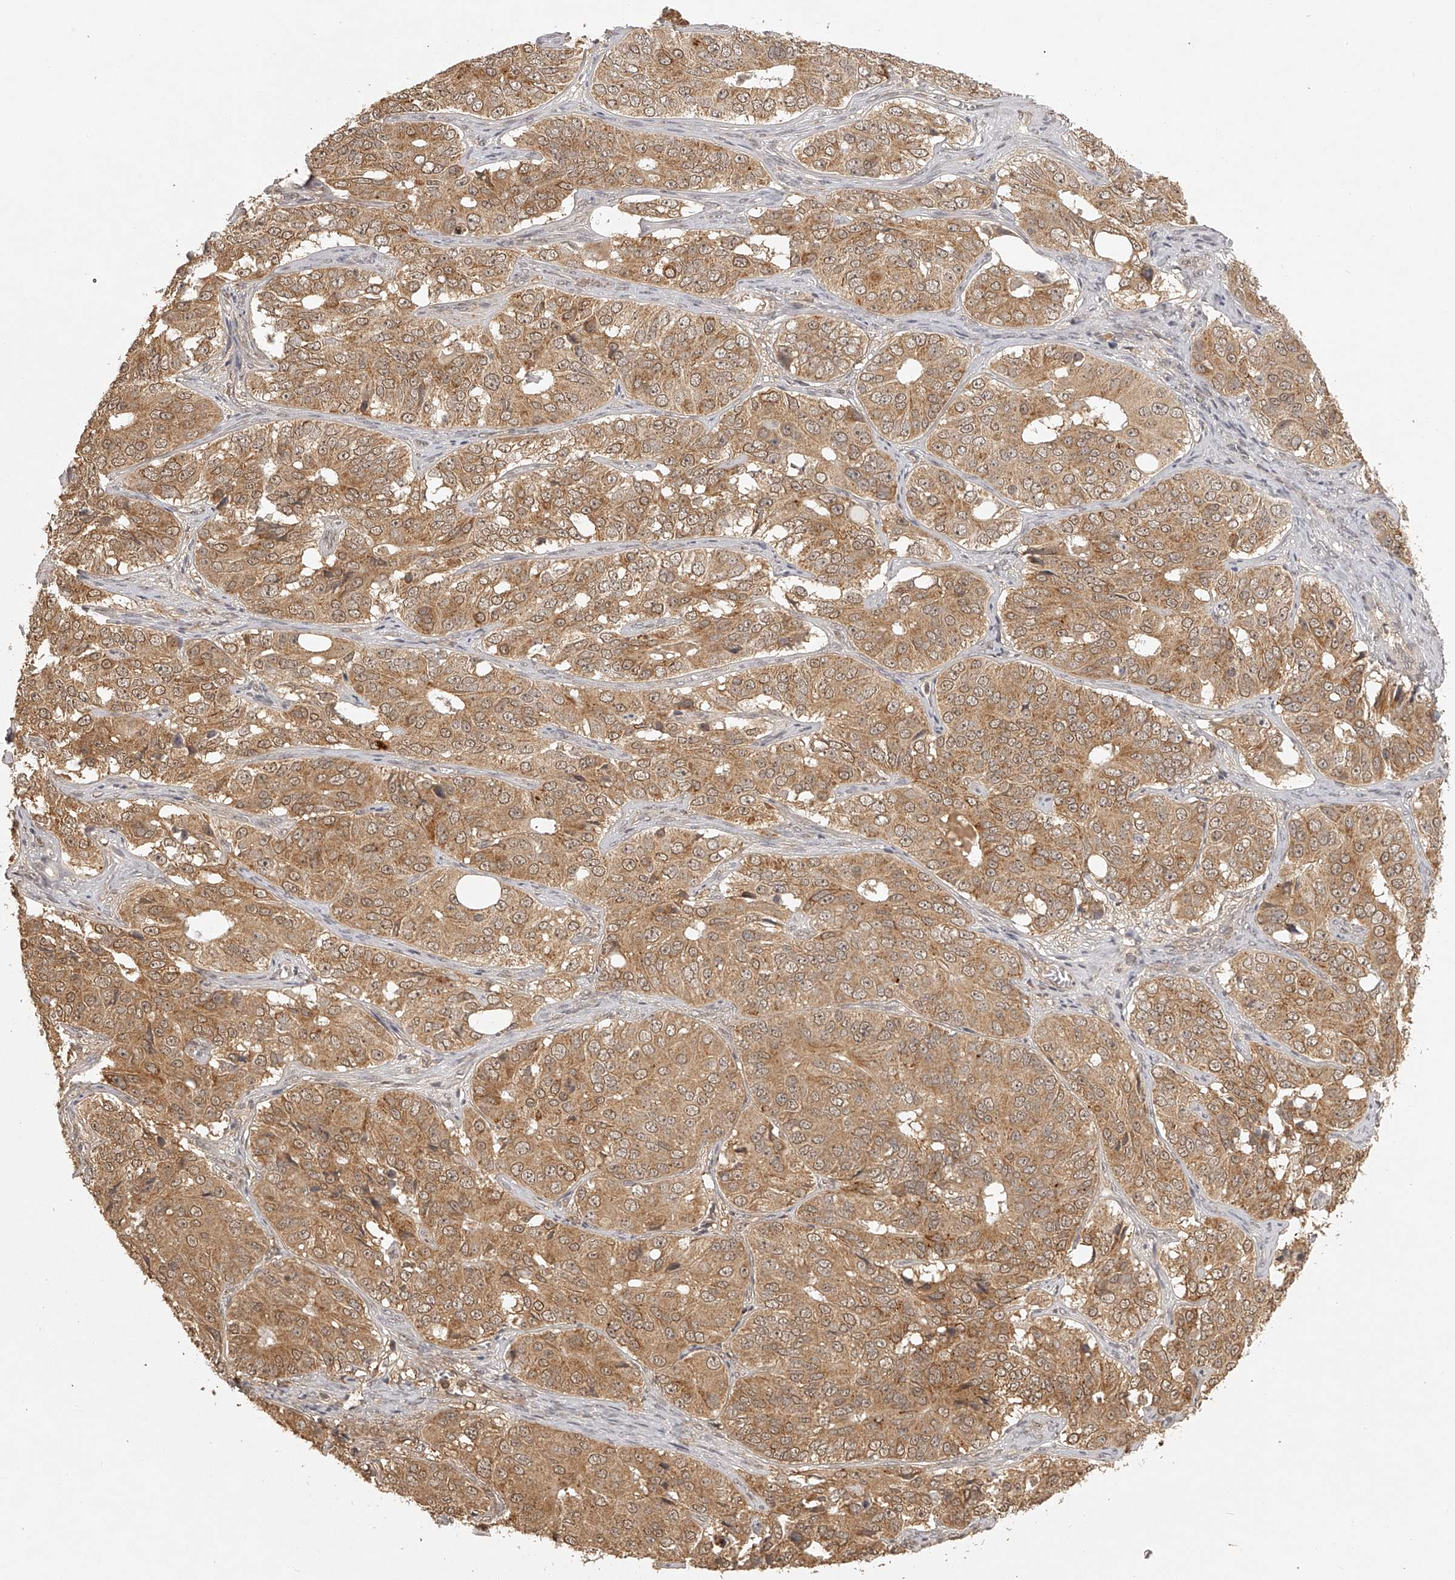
{"staining": {"intensity": "moderate", "quantity": ">75%", "location": "cytoplasmic/membranous,nuclear"}, "tissue": "ovarian cancer", "cell_type": "Tumor cells", "image_type": "cancer", "snomed": [{"axis": "morphology", "description": "Carcinoma, endometroid"}, {"axis": "topography", "description": "Ovary"}], "caption": "Tumor cells exhibit medium levels of moderate cytoplasmic/membranous and nuclear expression in about >75% of cells in human endometroid carcinoma (ovarian). (IHC, brightfield microscopy, high magnification).", "gene": "BCL2L11", "patient": {"sex": "female", "age": 51}}